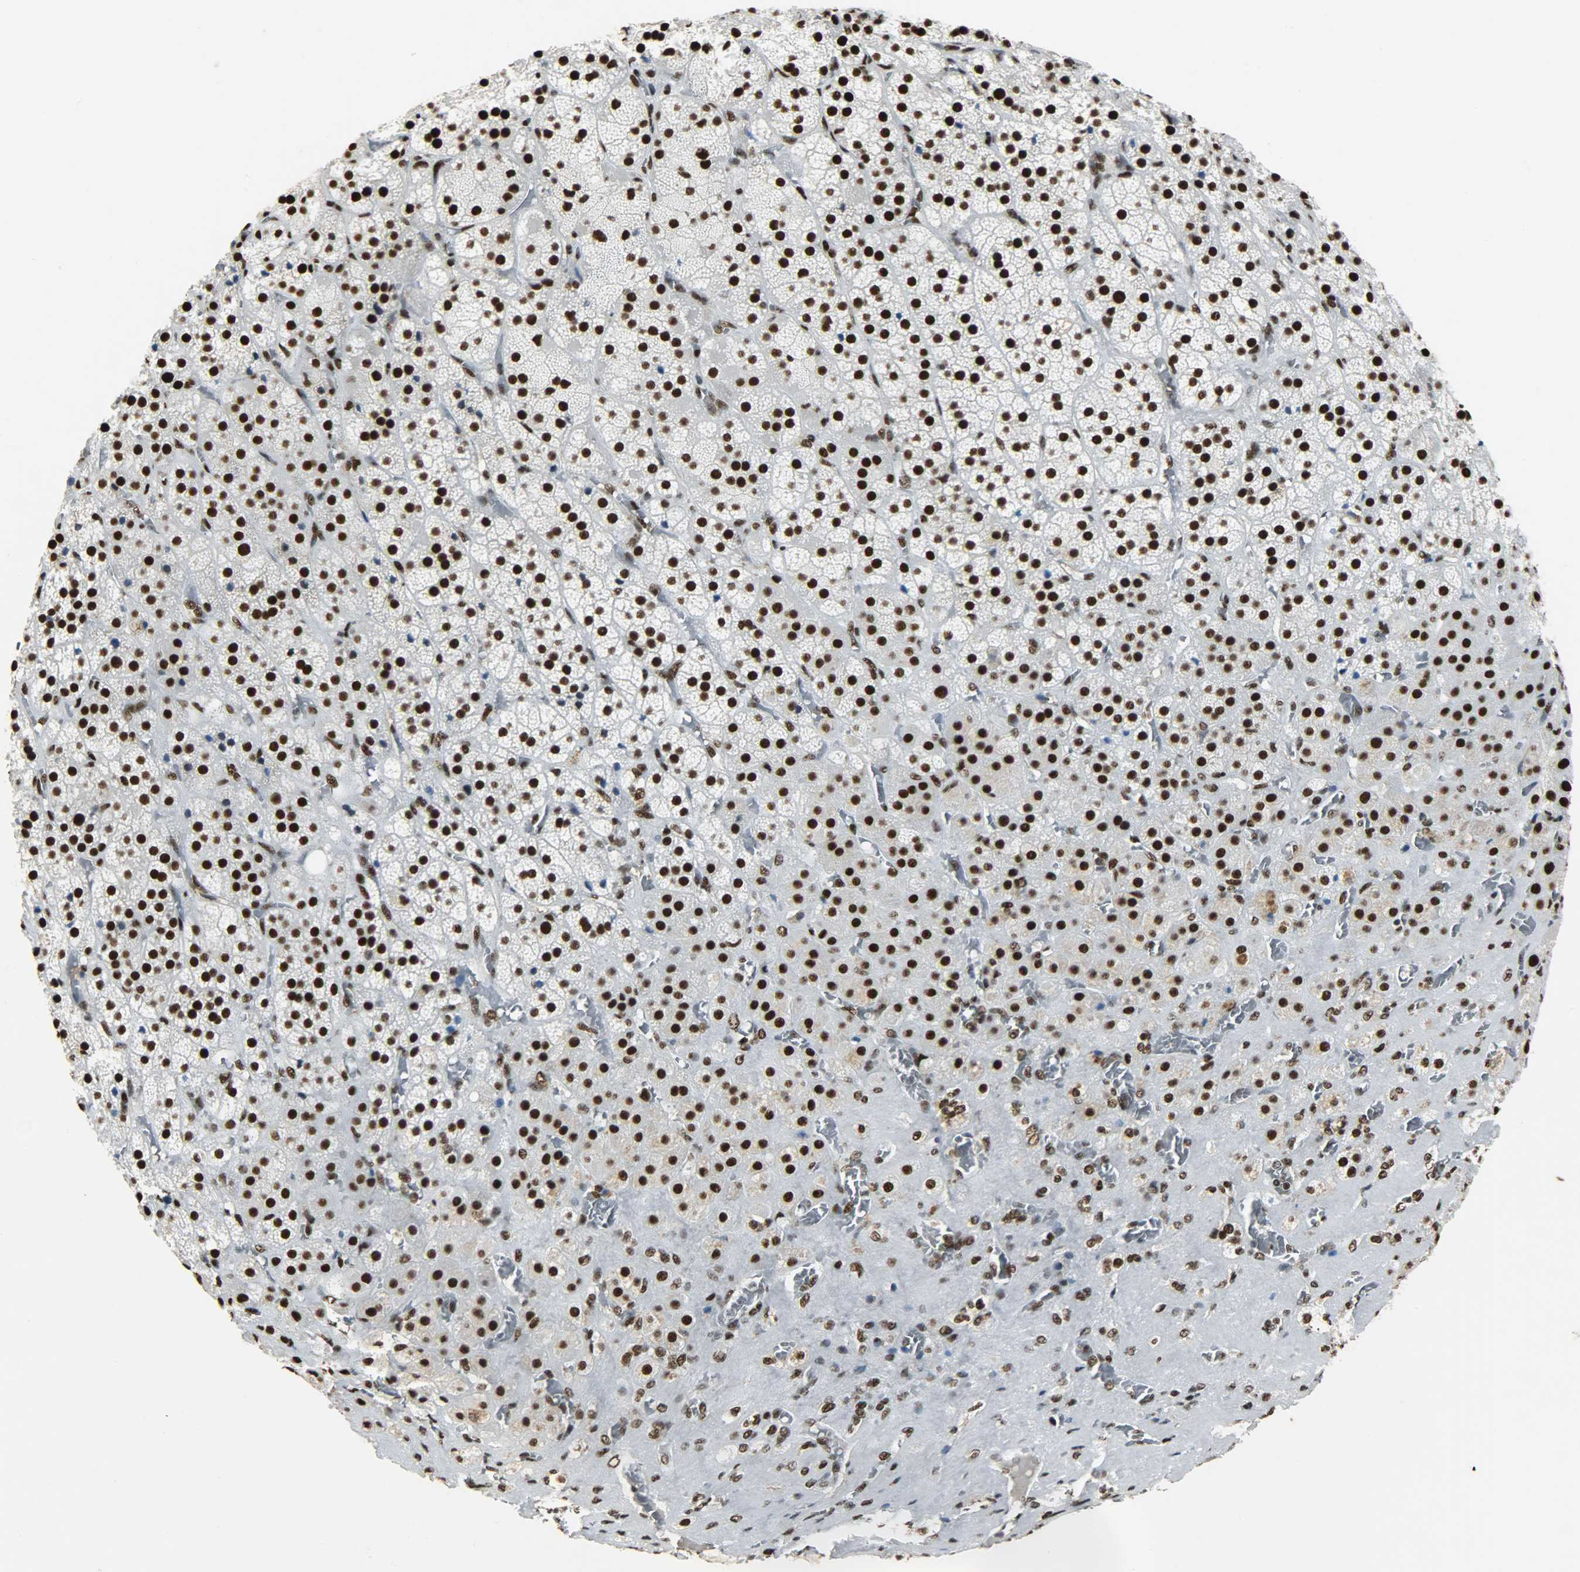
{"staining": {"intensity": "strong", "quantity": ">75%", "location": "nuclear"}, "tissue": "adrenal gland", "cell_type": "Glandular cells", "image_type": "normal", "snomed": [{"axis": "morphology", "description": "Normal tissue, NOS"}, {"axis": "topography", "description": "Adrenal gland"}], "caption": "Immunohistochemical staining of benign adrenal gland reveals >75% levels of strong nuclear protein expression in approximately >75% of glandular cells.", "gene": "SSB", "patient": {"sex": "female", "age": 71}}